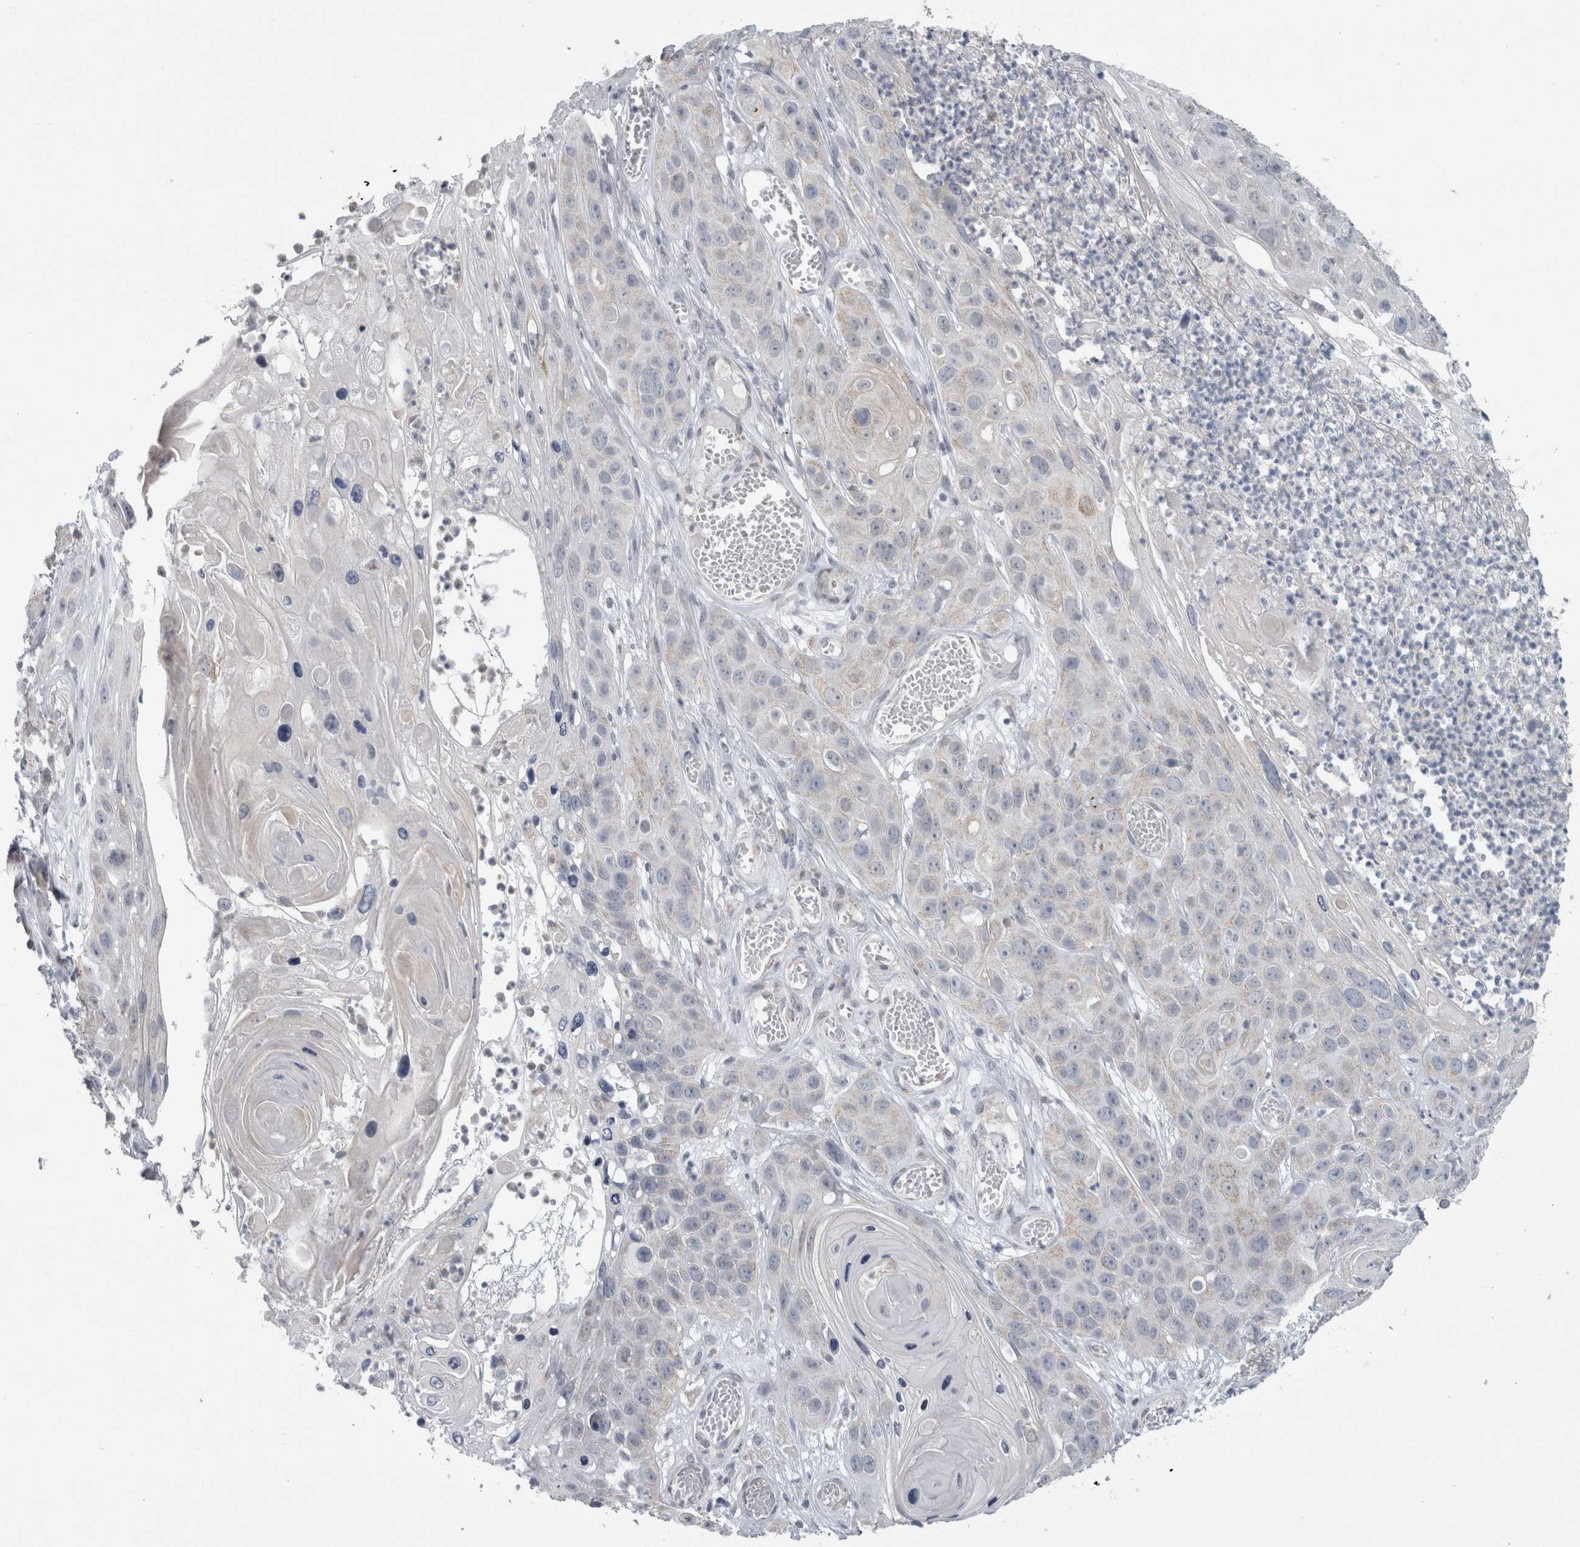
{"staining": {"intensity": "negative", "quantity": "none", "location": "none"}, "tissue": "skin cancer", "cell_type": "Tumor cells", "image_type": "cancer", "snomed": [{"axis": "morphology", "description": "Squamous cell carcinoma, NOS"}, {"axis": "topography", "description": "Skin"}], "caption": "Tumor cells are negative for protein expression in human squamous cell carcinoma (skin). The staining was performed using DAB (3,3'-diaminobenzidine) to visualize the protein expression in brown, while the nuclei were stained in blue with hematoxylin (Magnification: 20x).", "gene": "PLIN1", "patient": {"sex": "male", "age": 55}}